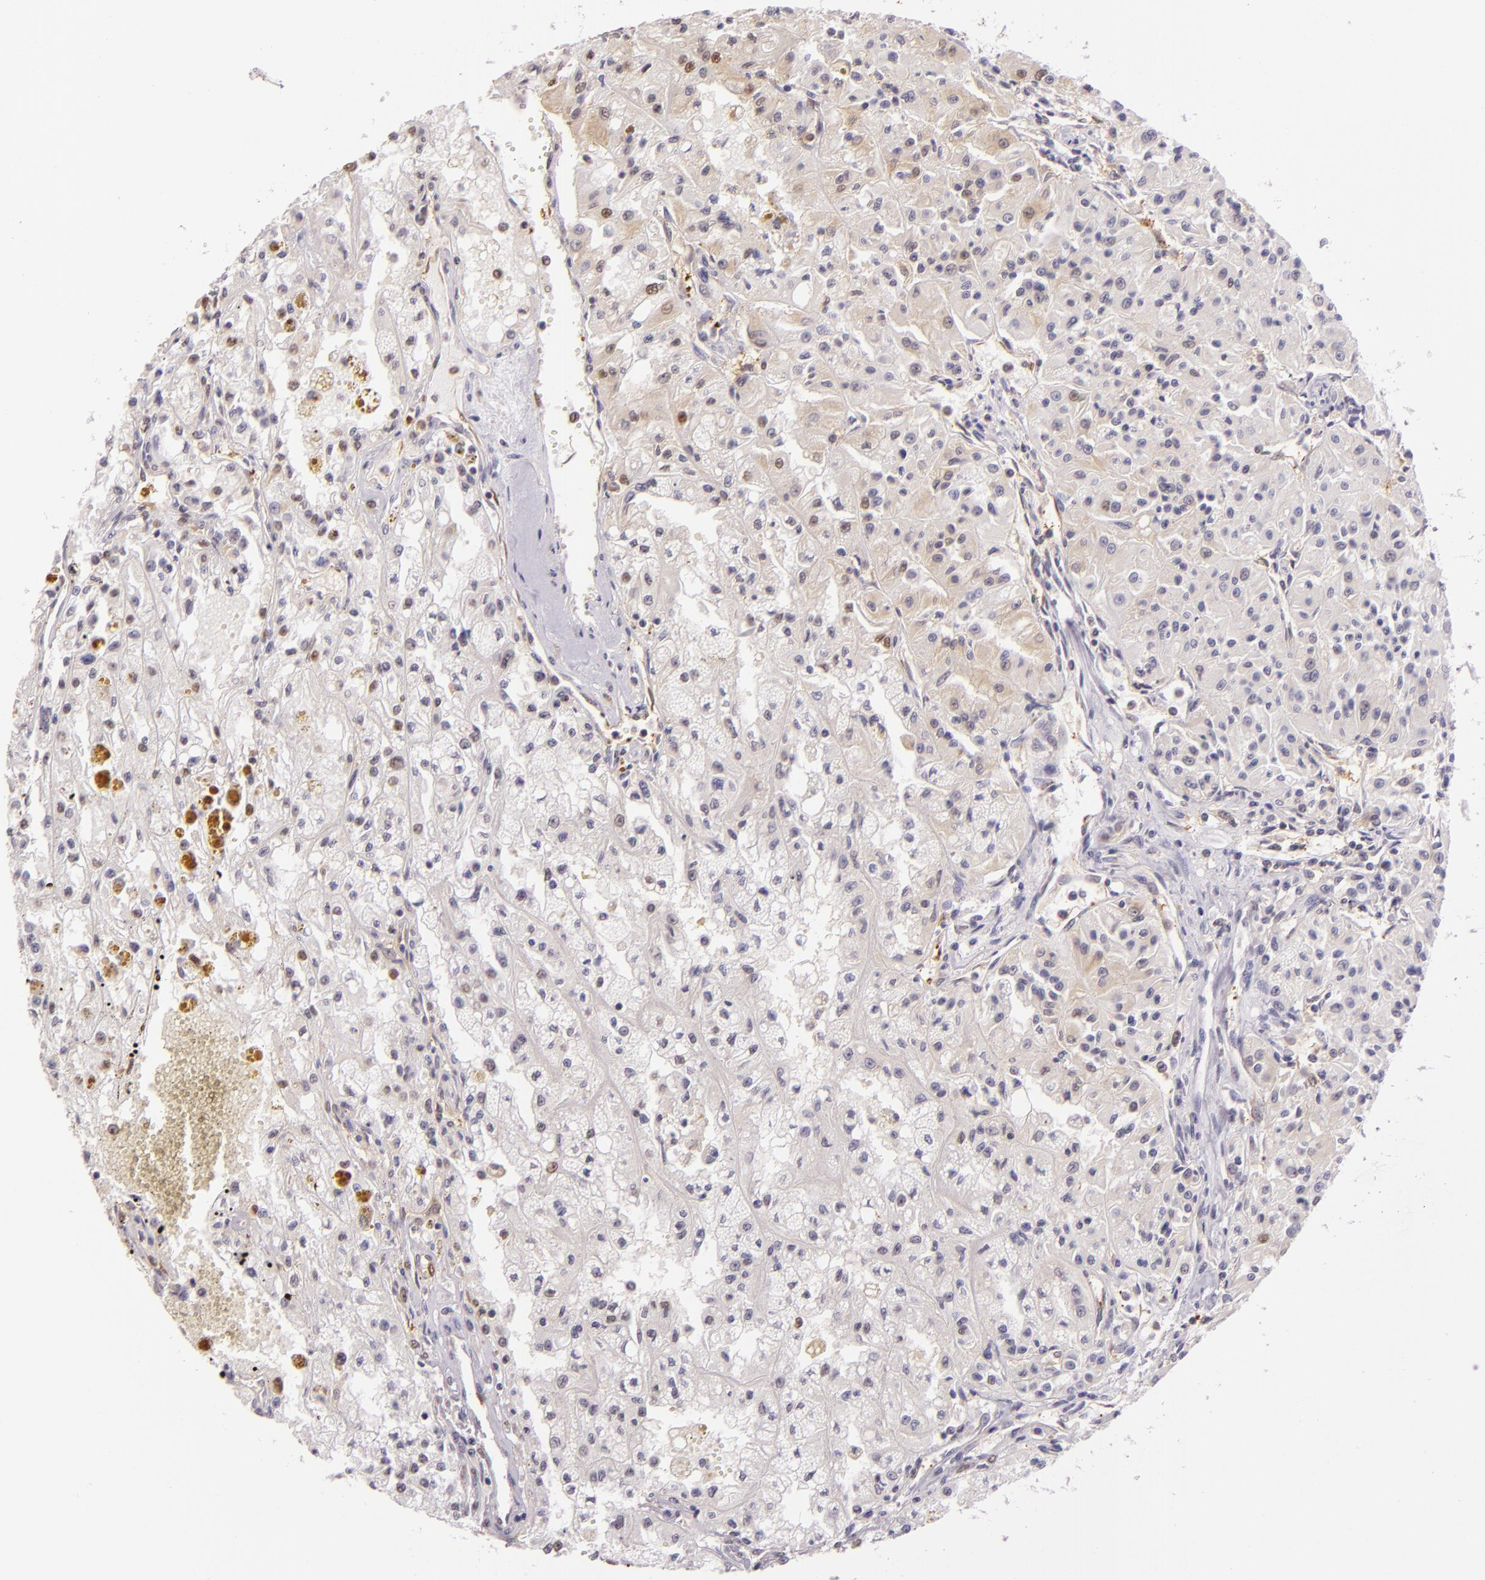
{"staining": {"intensity": "weak", "quantity": "<25%", "location": "cytoplasmic/membranous,nuclear"}, "tissue": "renal cancer", "cell_type": "Tumor cells", "image_type": "cancer", "snomed": [{"axis": "morphology", "description": "Adenocarcinoma, NOS"}, {"axis": "topography", "description": "Kidney"}], "caption": "This is an immunohistochemistry photomicrograph of renal adenocarcinoma. There is no positivity in tumor cells.", "gene": "HSPA8", "patient": {"sex": "male", "age": 78}}